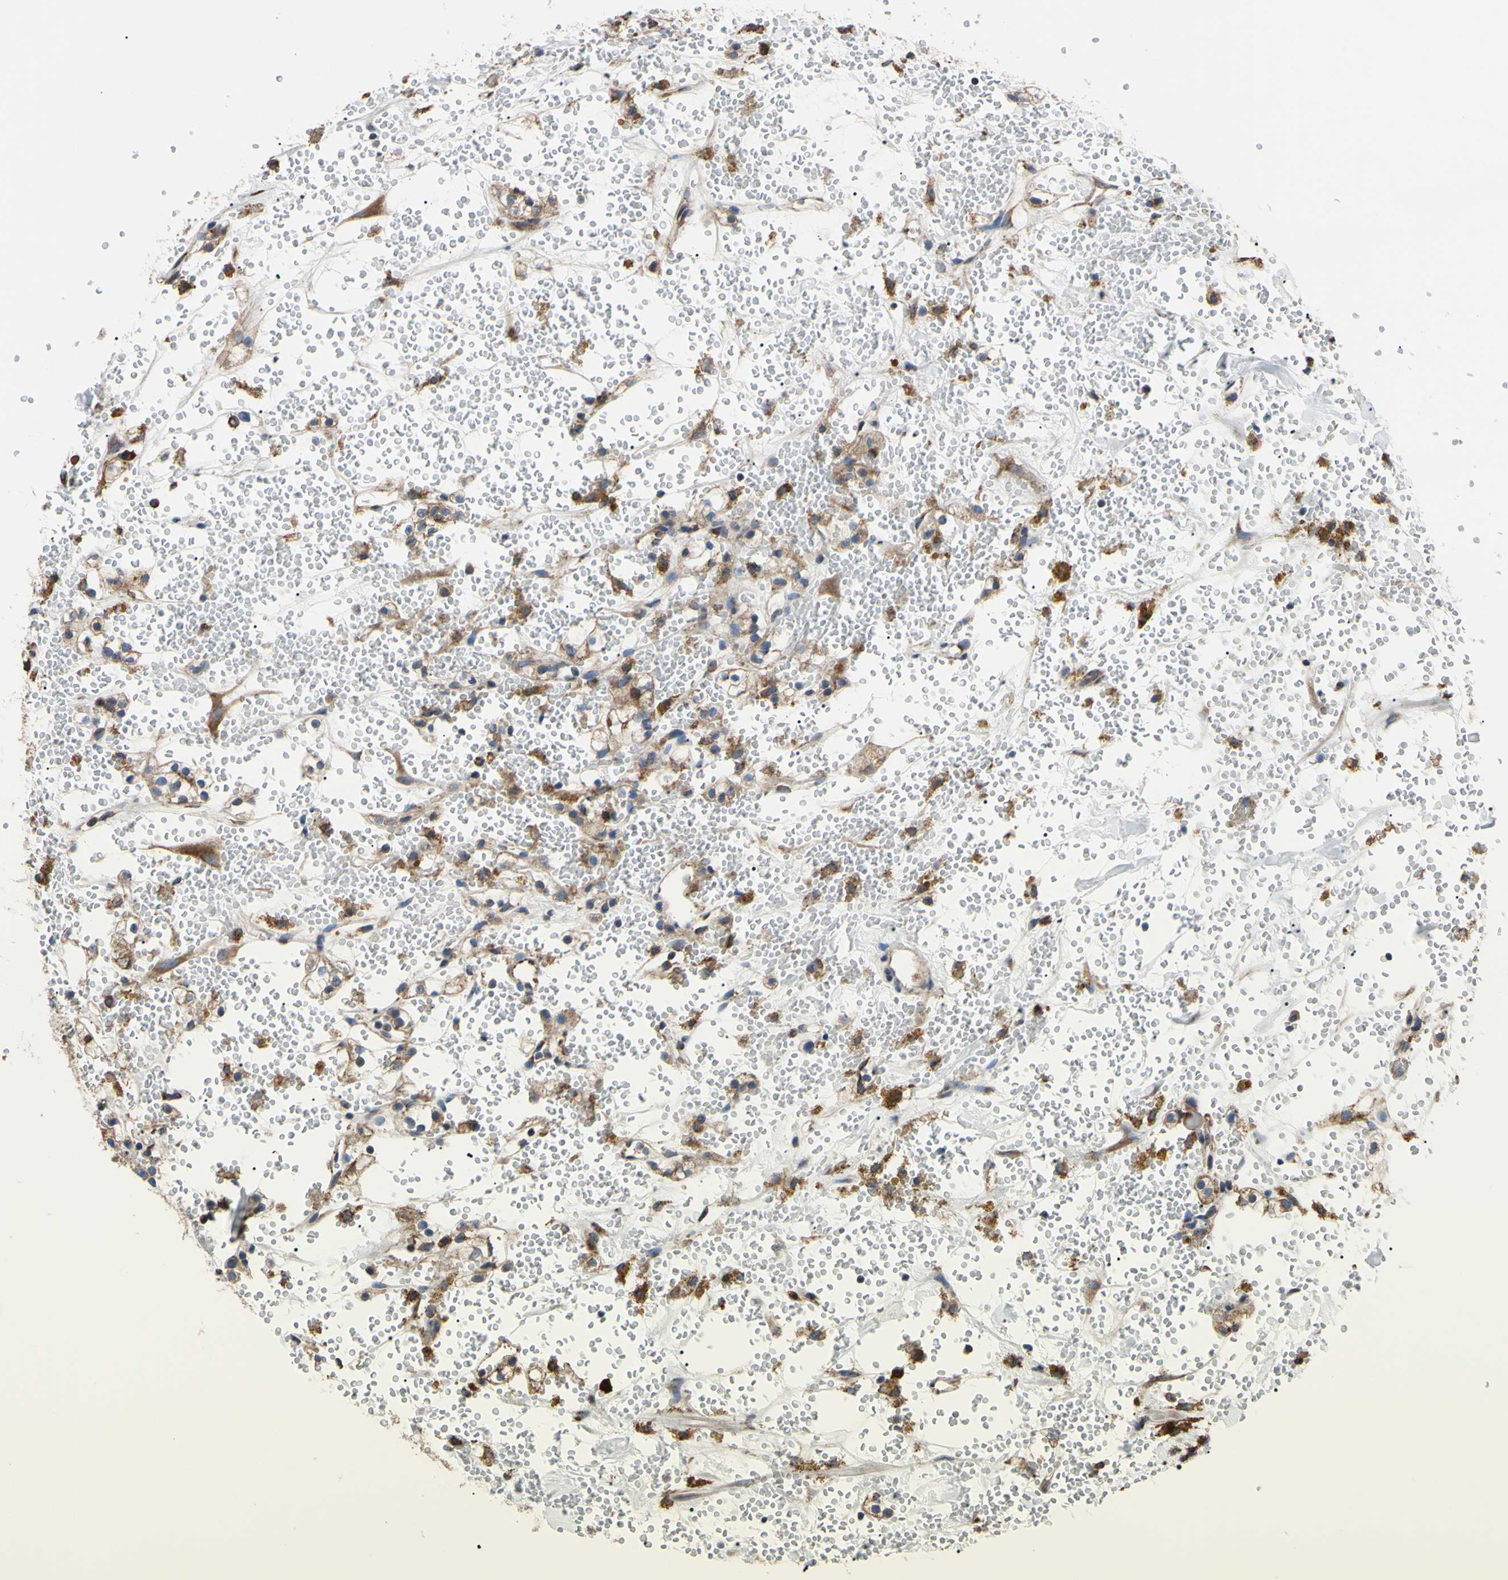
{"staining": {"intensity": "moderate", "quantity": ">75%", "location": "cytoplasmic/membranous"}, "tissue": "renal cancer", "cell_type": "Tumor cells", "image_type": "cancer", "snomed": [{"axis": "morphology", "description": "Adenocarcinoma, NOS"}, {"axis": "topography", "description": "Kidney"}], "caption": "Brown immunohistochemical staining in human renal cancer displays moderate cytoplasmic/membranous positivity in about >75% of tumor cells. The protein is shown in brown color, while the nuclei are stained blue.", "gene": "BMF", "patient": {"sex": "male", "age": 61}}